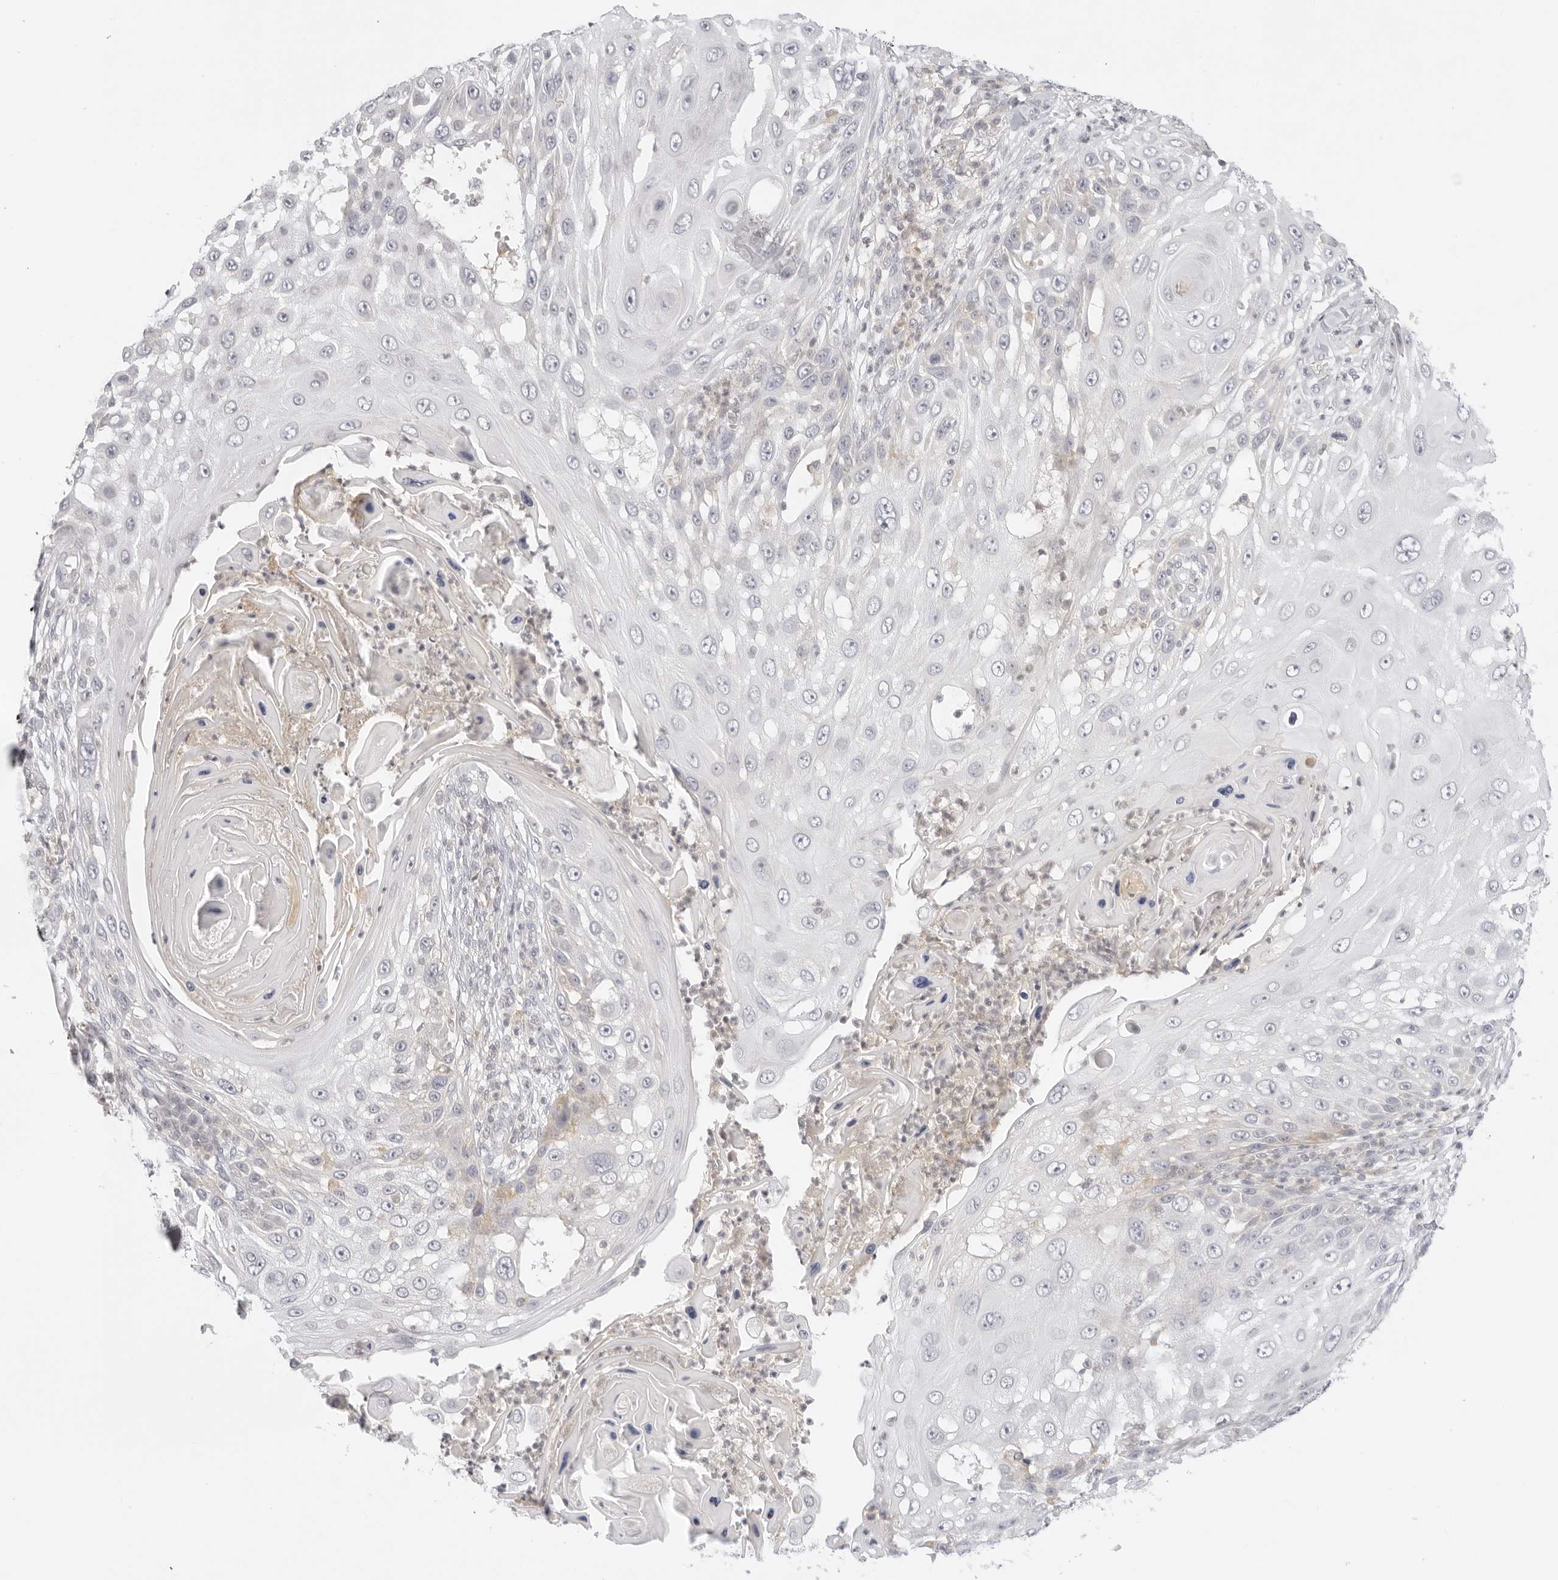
{"staining": {"intensity": "negative", "quantity": "none", "location": "none"}, "tissue": "skin cancer", "cell_type": "Tumor cells", "image_type": "cancer", "snomed": [{"axis": "morphology", "description": "Squamous cell carcinoma, NOS"}, {"axis": "topography", "description": "Skin"}], "caption": "Immunohistochemistry (IHC) histopathology image of neoplastic tissue: skin squamous cell carcinoma stained with DAB demonstrates no significant protein positivity in tumor cells.", "gene": "TNFRSF14", "patient": {"sex": "female", "age": 44}}